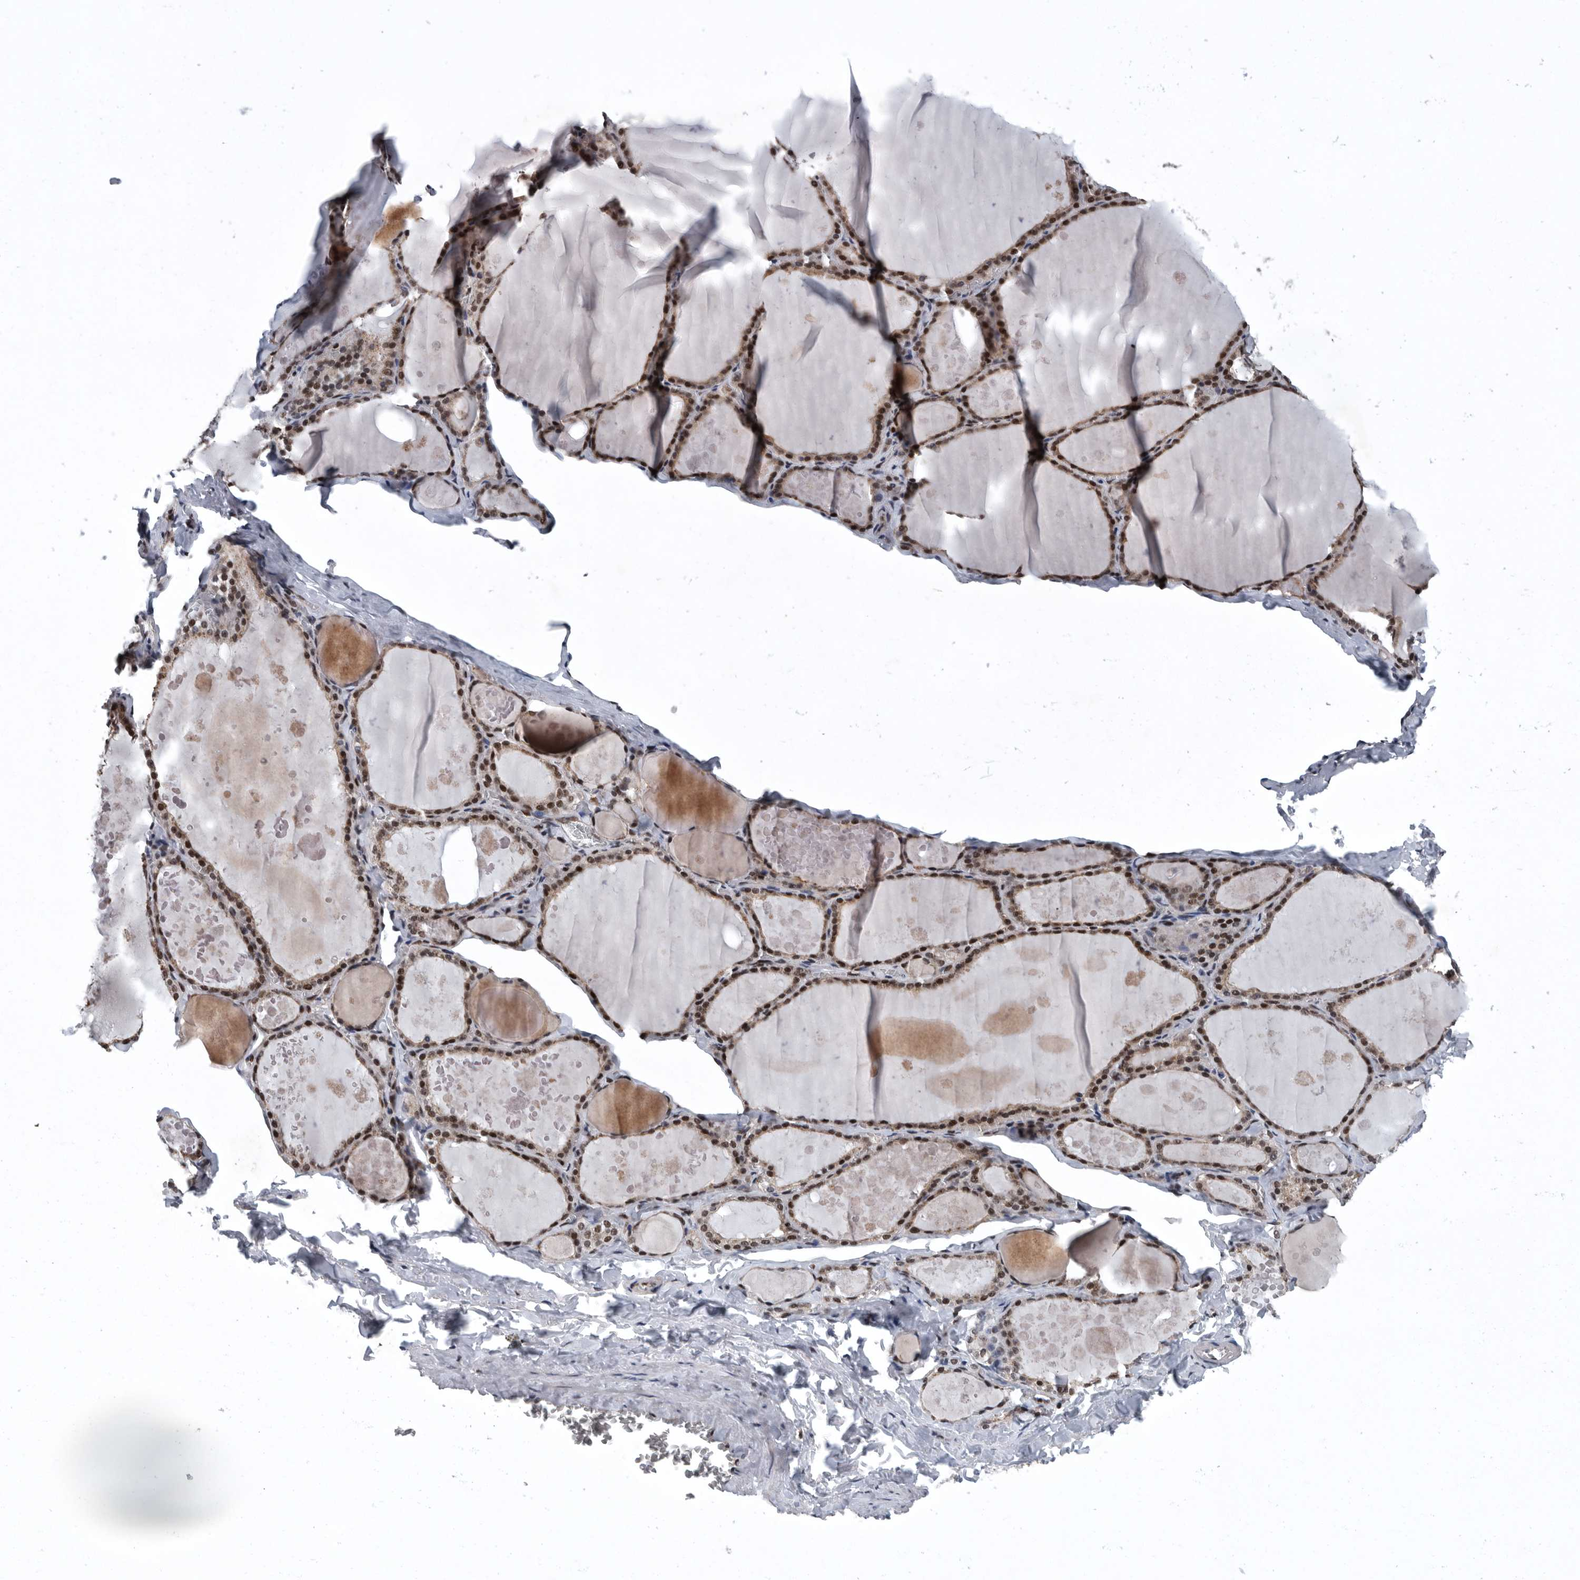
{"staining": {"intensity": "strong", "quantity": ">75%", "location": "nuclear"}, "tissue": "thyroid gland", "cell_type": "Glandular cells", "image_type": "normal", "snomed": [{"axis": "morphology", "description": "Normal tissue, NOS"}, {"axis": "topography", "description": "Thyroid gland"}], "caption": "Human thyroid gland stained for a protein (brown) exhibits strong nuclear positive positivity in approximately >75% of glandular cells.", "gene": "SENP7", "patient": {"sex": "male", "age": 56}}